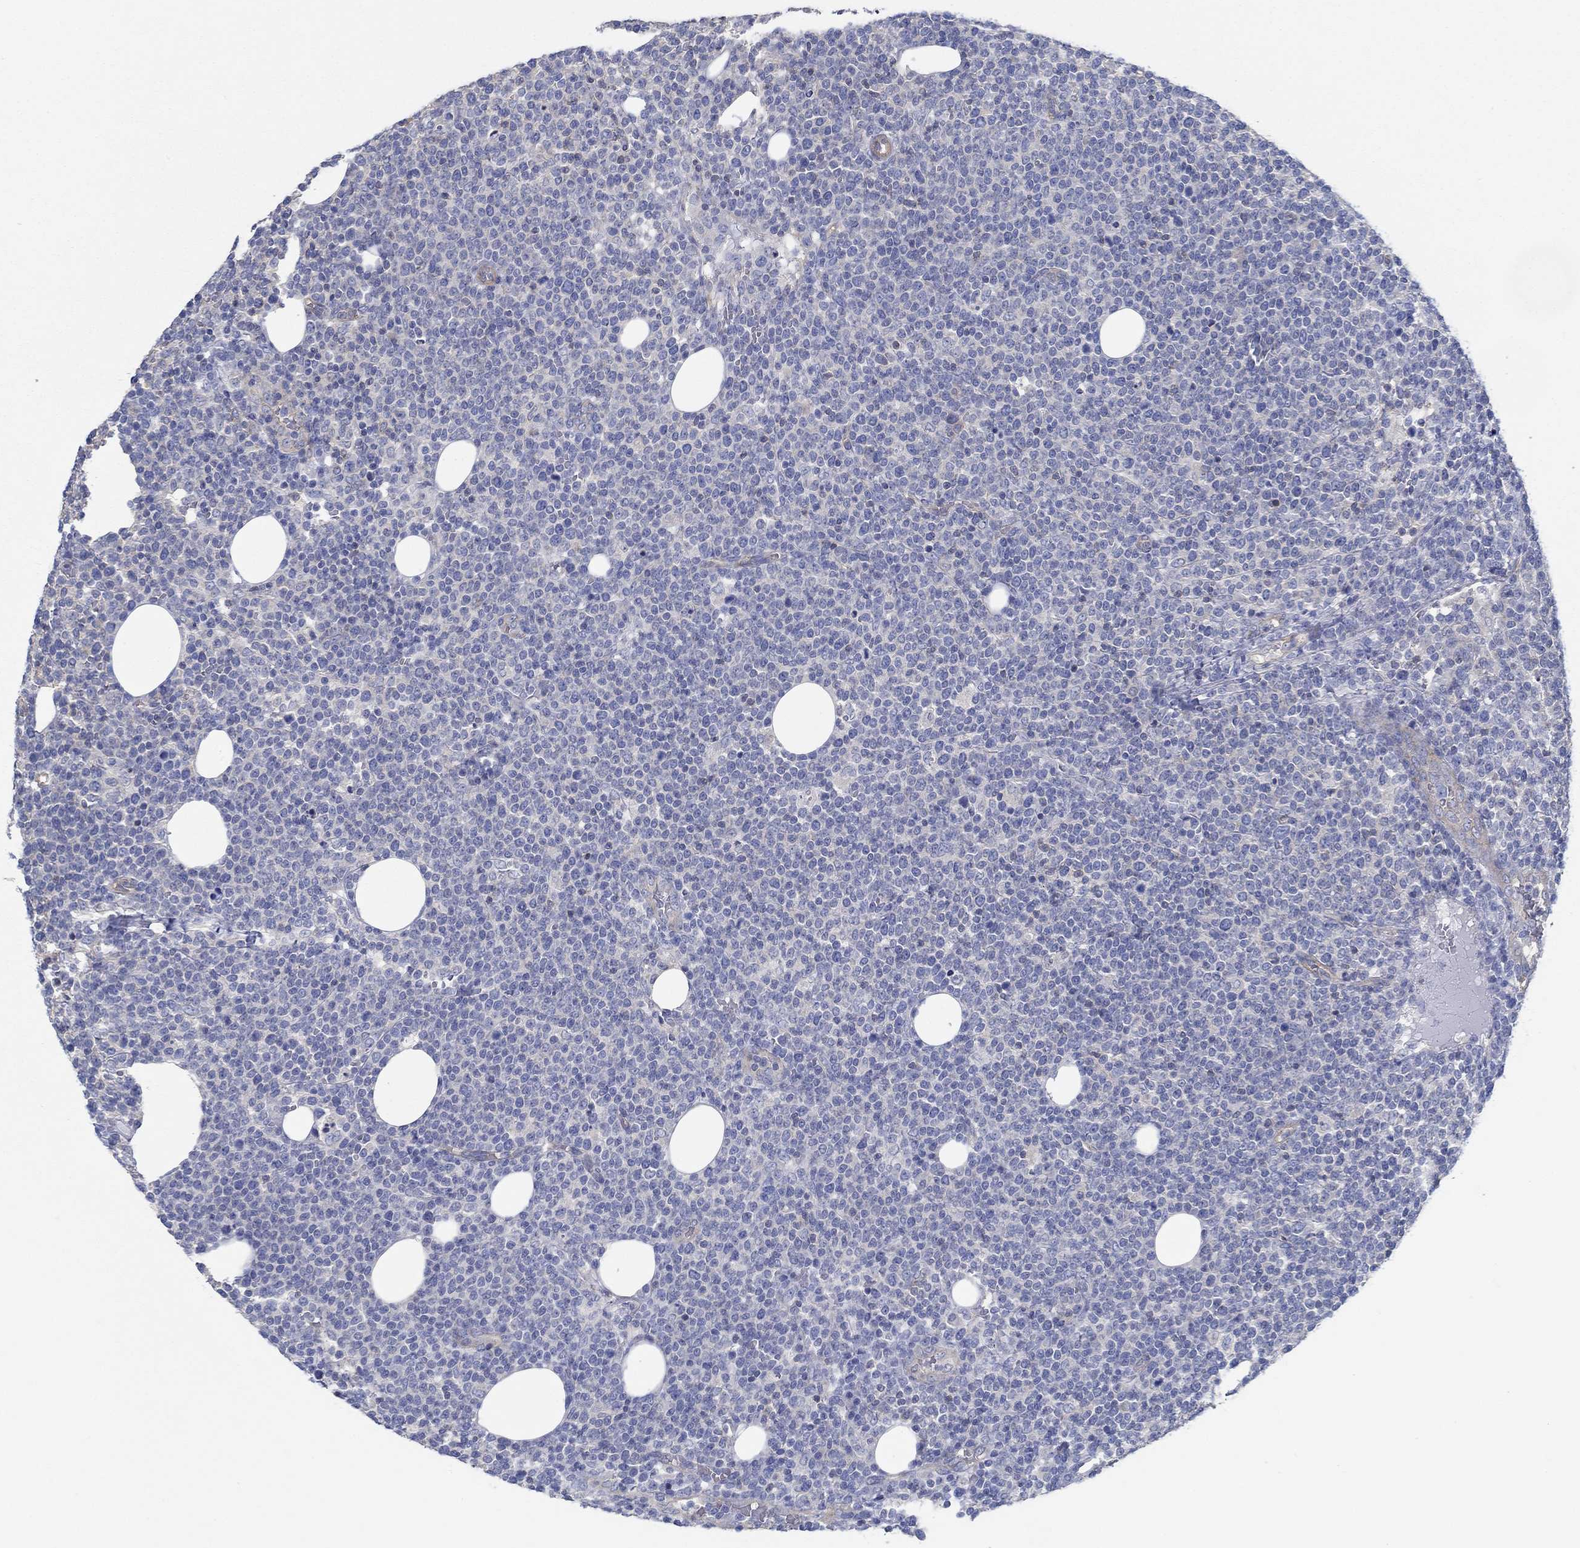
{"staining": {"intensity": "negative", "quantity": "none", "location": "none"}, "tissue": "lymphoma", "cell_type": "Tumor cells", "image_type": "cancer", "snomed": [{"axis": "morphology", "description": "Malignant lymphoma, non-Hodgkin's type, High grade"}, {"axis": "topography", "description": "Lymph node"}], "caption": "A high-resolution photomicrograph shows immunohistochemistry staining of high-grade malignant lymphoma, non-Hodgkin's type, which demonstrates no significant expression in tumor cells. (IHC, brightfield microscopy, high magnification).", "gene": "BBOF1", "patient": {"sex": "male", "age": 61}}